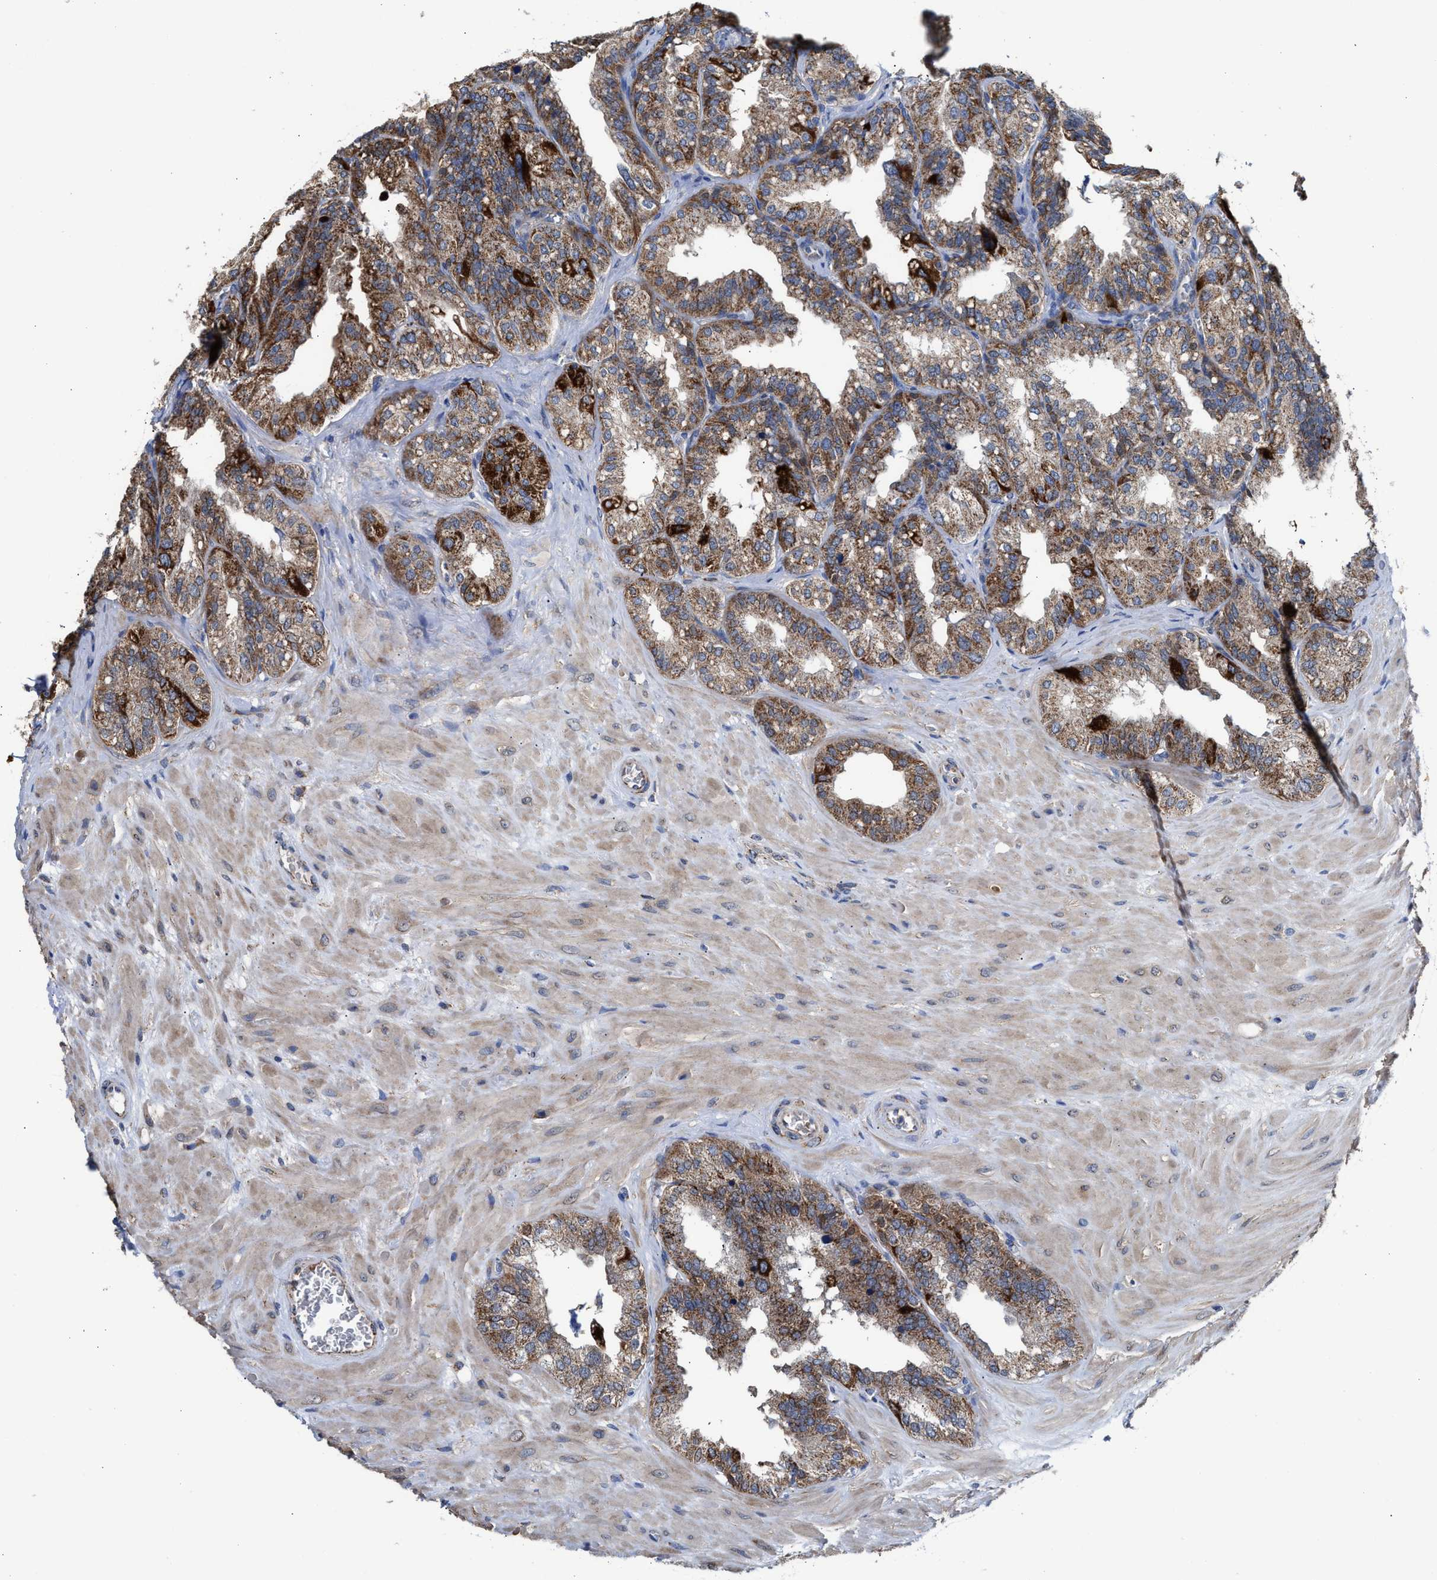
{"staining": {"intensity": "moderate", "quantity": ">75%", "location": "cytoplasmic/membranous"}, "tissue": "seminal vesicle", "cell_type": "Glandular cells", "image_type": "normal", "snomed": [{"axis": "morphology", "description": "Normal tissue, NOS"}, {"axis": "topography", "description": "Prostate"}, {"axis": "topography", "description": "Seminal veicle"}], "caption": "IHC staining of benign seminal vesicle, which reveals medium levels of moderate cytoplasmic/membranous expression in about >75% of glandular cells indicating moderate cytoplasmic/membranous protein positivity. The staining was performed using DAB (brown) for protein detection and nuclei were counterstained in hematoxylin (blue).", "gene": "MECR", "patient": {"sex": "male", "age": 51}}